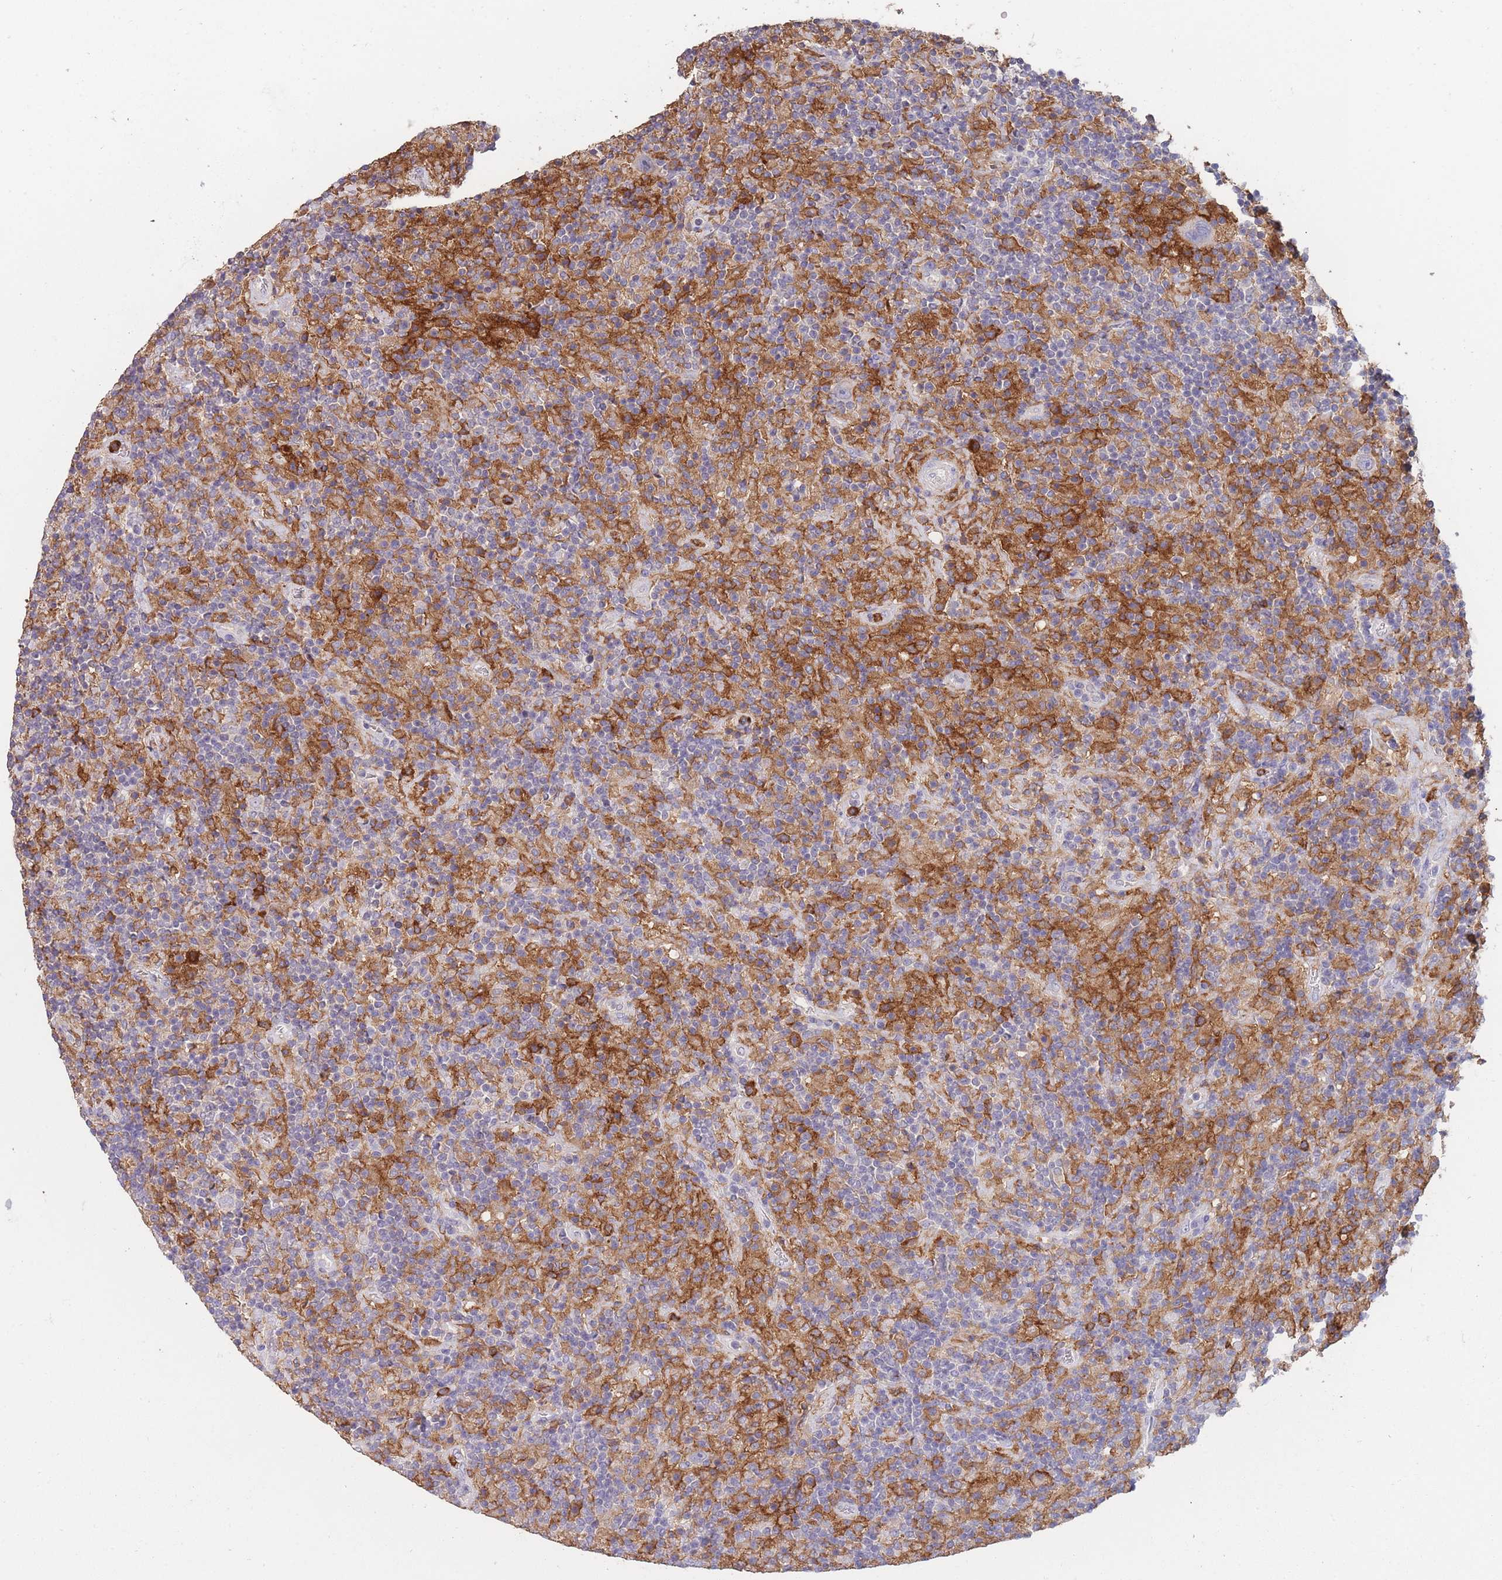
{"staining": {"intensity": "negative", "quantity": "none", "location": "none"}, "tissue": "lymphoma", "cell_type": "Tumor cells", "image_type": "cancer", "snomed": [{"axis": "morphology", "description": "Hodgkin's disease, NOS"}, {"axis": "topography", "description": "Lymph node"}], "caption": "An image of Hodgkin's disease stained for a protein reveals no brown staining in tumor cells.", "gene": "CLEC12A", "patient": {"sex": "male", "age": 70}}